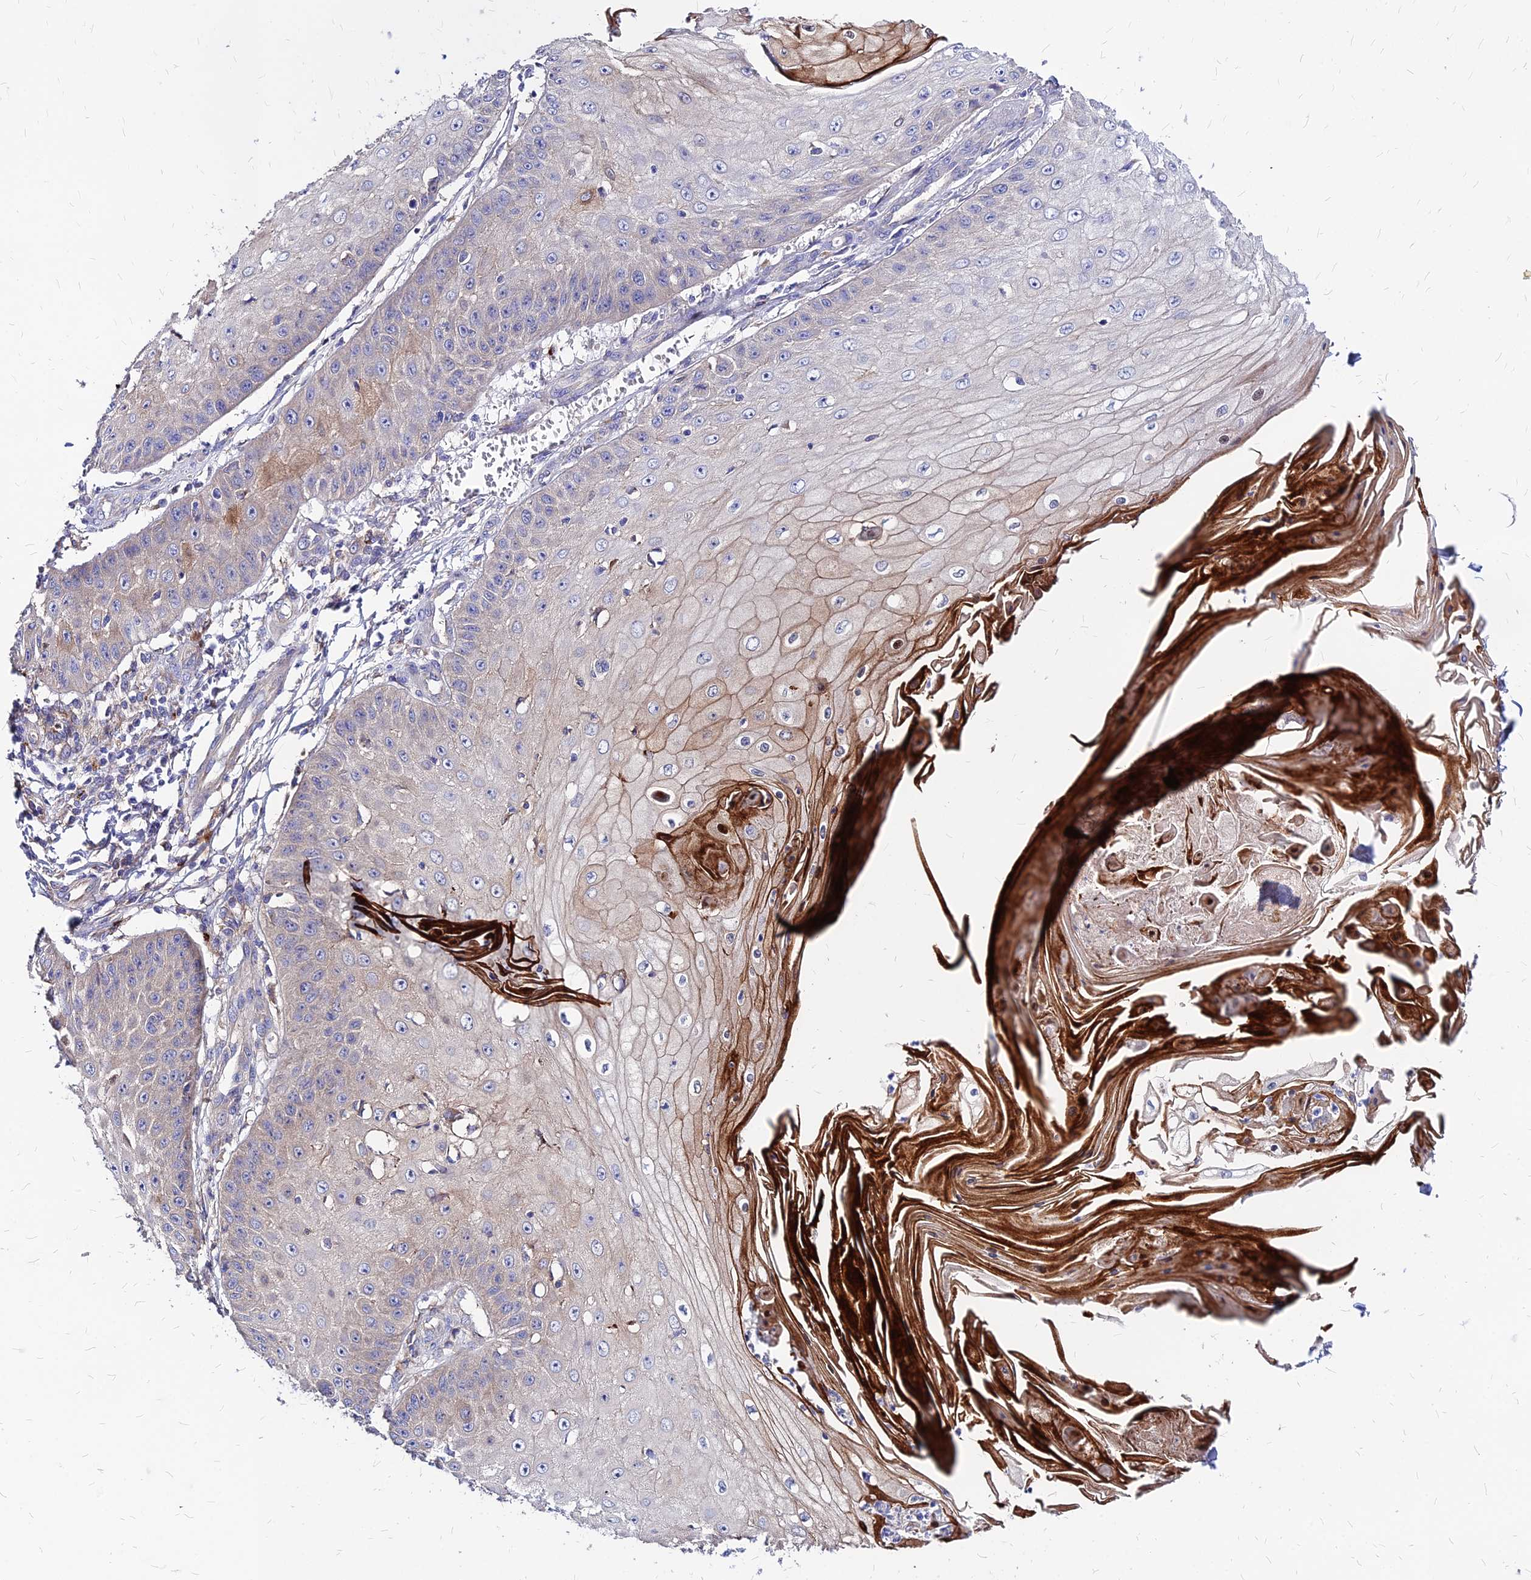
{"staining": {"intensity": "weak", "quantity": "<25%", "location": "cytoplasmic/membranous"}, "tissue": "skin cancer", "cell_type": "Tumor cells", "image_type": "cancer", "snomed": [{"axis": "morphology", "description": "Squamous cell carcinoma, NOS"}, {"axis": "topography", "description": "Skin"}], "caption": "Immunohistochemical staining of human squamous cell carcinoma (skin) shows no significant expression in tumor cells. (Brightfield microscopy of DAB (3,3'-diaminobenzidine) immunohistochemistry at high magnification).", "gene": "COMMD10", "patient": {"sex": "male", "age": 70}}